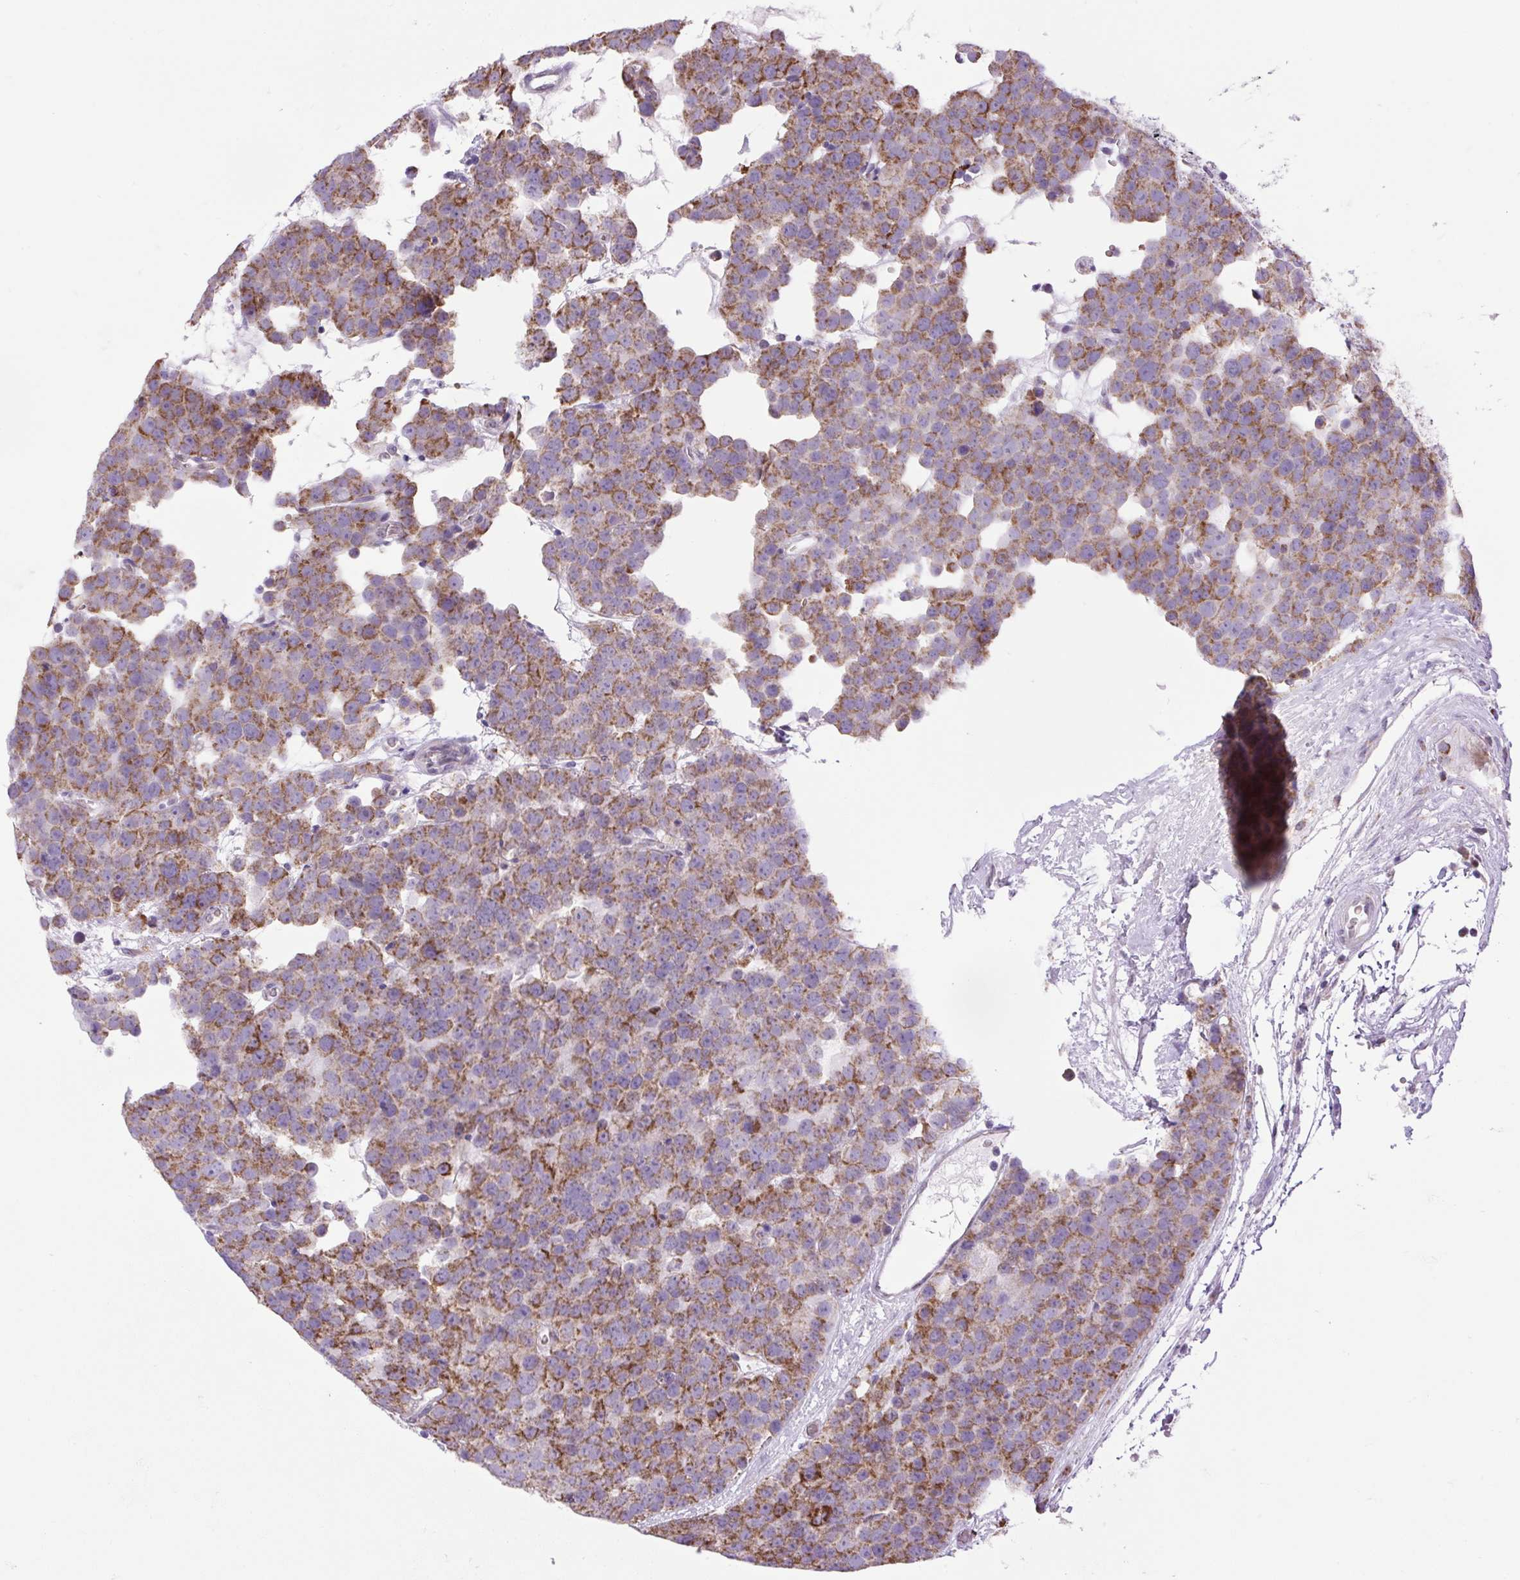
{"staining": {"intensity": "moderate", "quantity": ">75%", "location": "cytoplasmic/membranous"}, "tissue": "testis cancer", "cell_type": "Tumor cells", "image_type": "cancer", "snomed": [{"axis": "morphology", "description": "Seminoma, NOS"}, {"axis": "topography", "description": "Testis"}], "caption": "IHC of human testis seminoma shows medium levels of moderate cytoplasmic/membranous staining in approximately >75% of tumor cells.", "gene": "SCO2", "patient": {"sex": "male", "age": 71}}